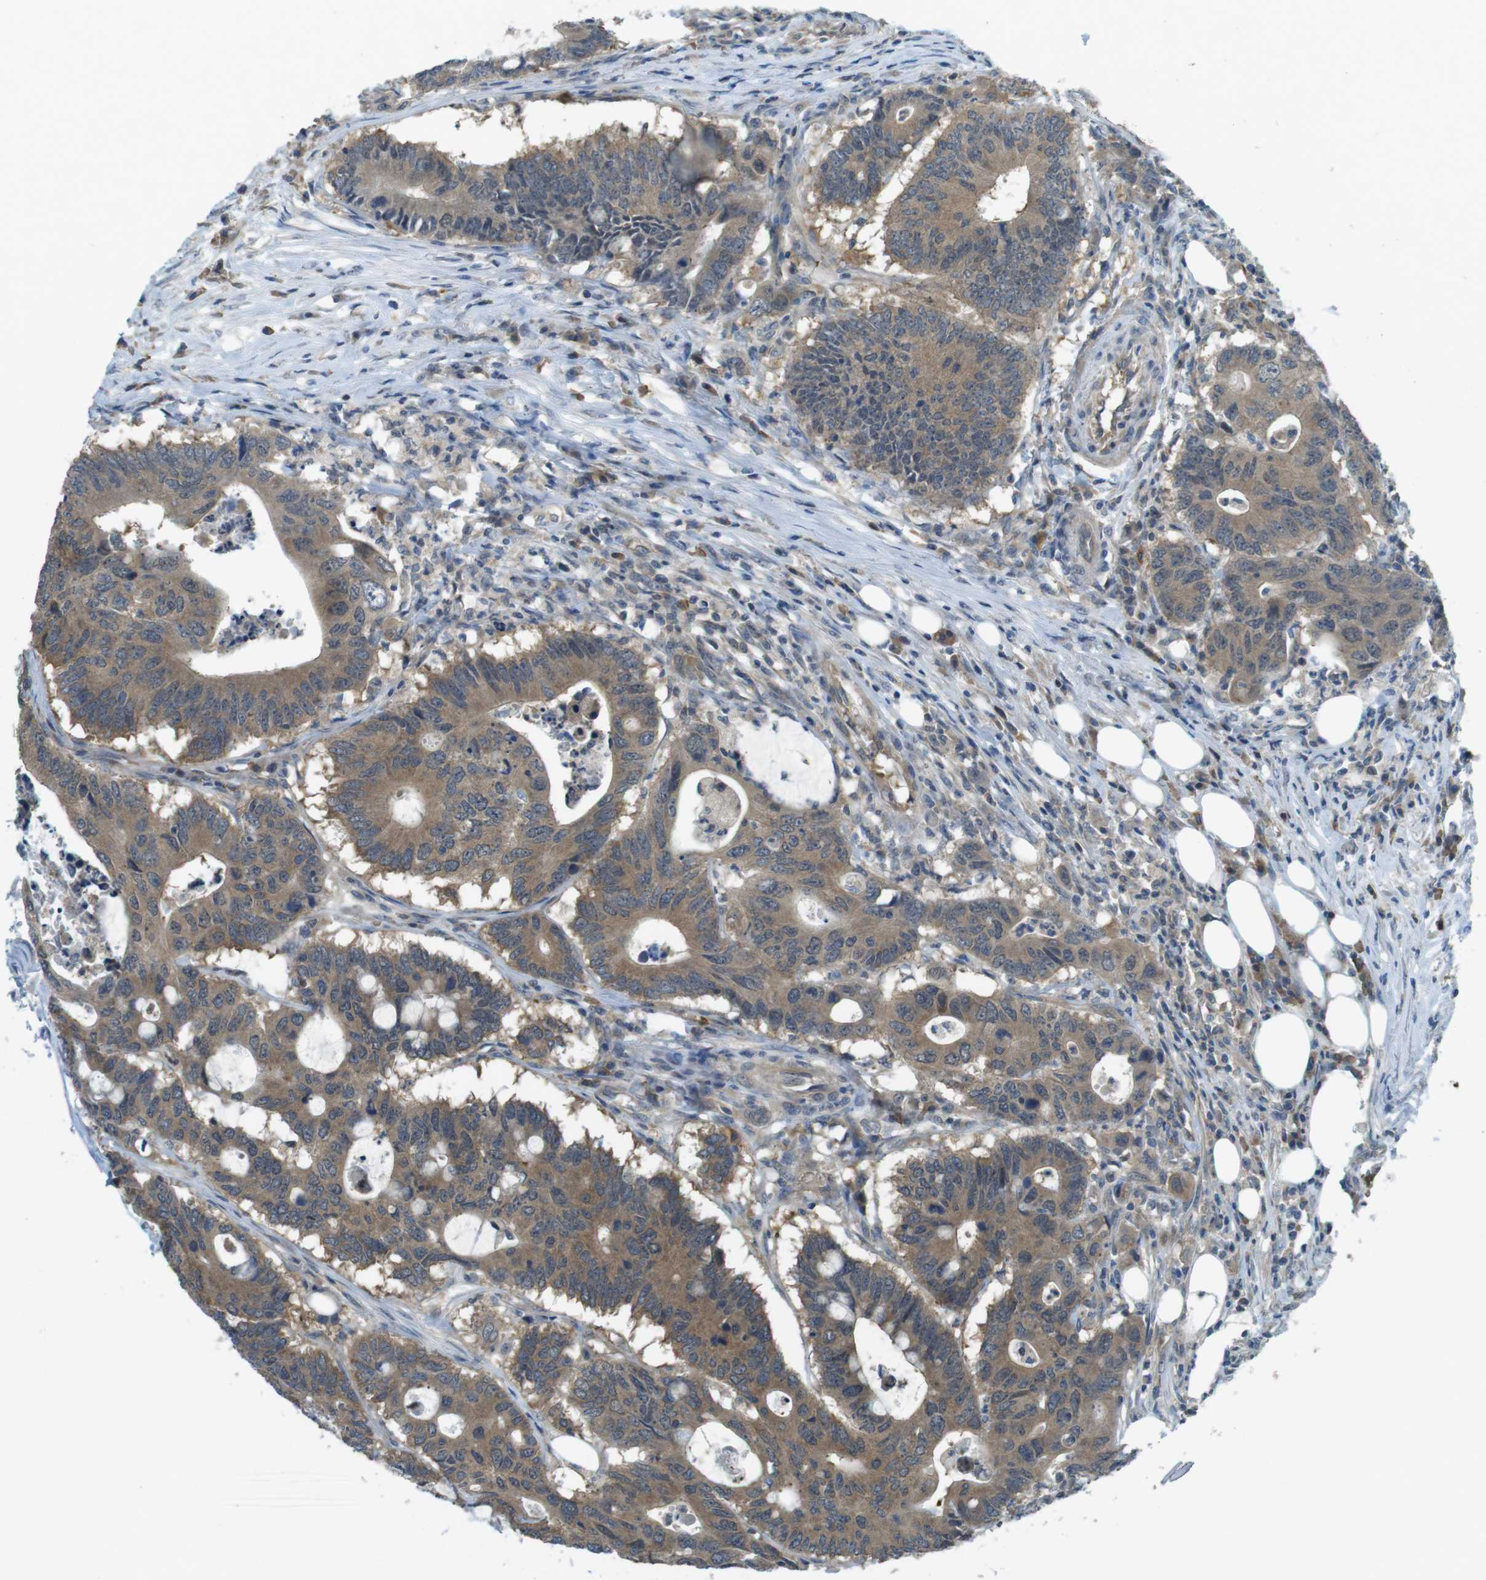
{"staining": {"intensity": "moderate", "quantity": ">75%", "location": "cytoplasmic/membranous"}, "tissue": "colorectal cancer", "cell_type": "Tumor cells", "image_type": "cancer", "snomed": [{"axis": "morphology", "description": "Adenocarcinoma, NOS"}, {"axis": "topography", "description": "Colon"}], "caption": "A micrograph showing moderate cytoplasmic/membranous staining in about >75% of tumor cells in colorectal adenocarcinoma, as visualized by brown immunohistochemical staining.", "gene": "SUGT1", "patient": {"sex": "male", "age": 71}}